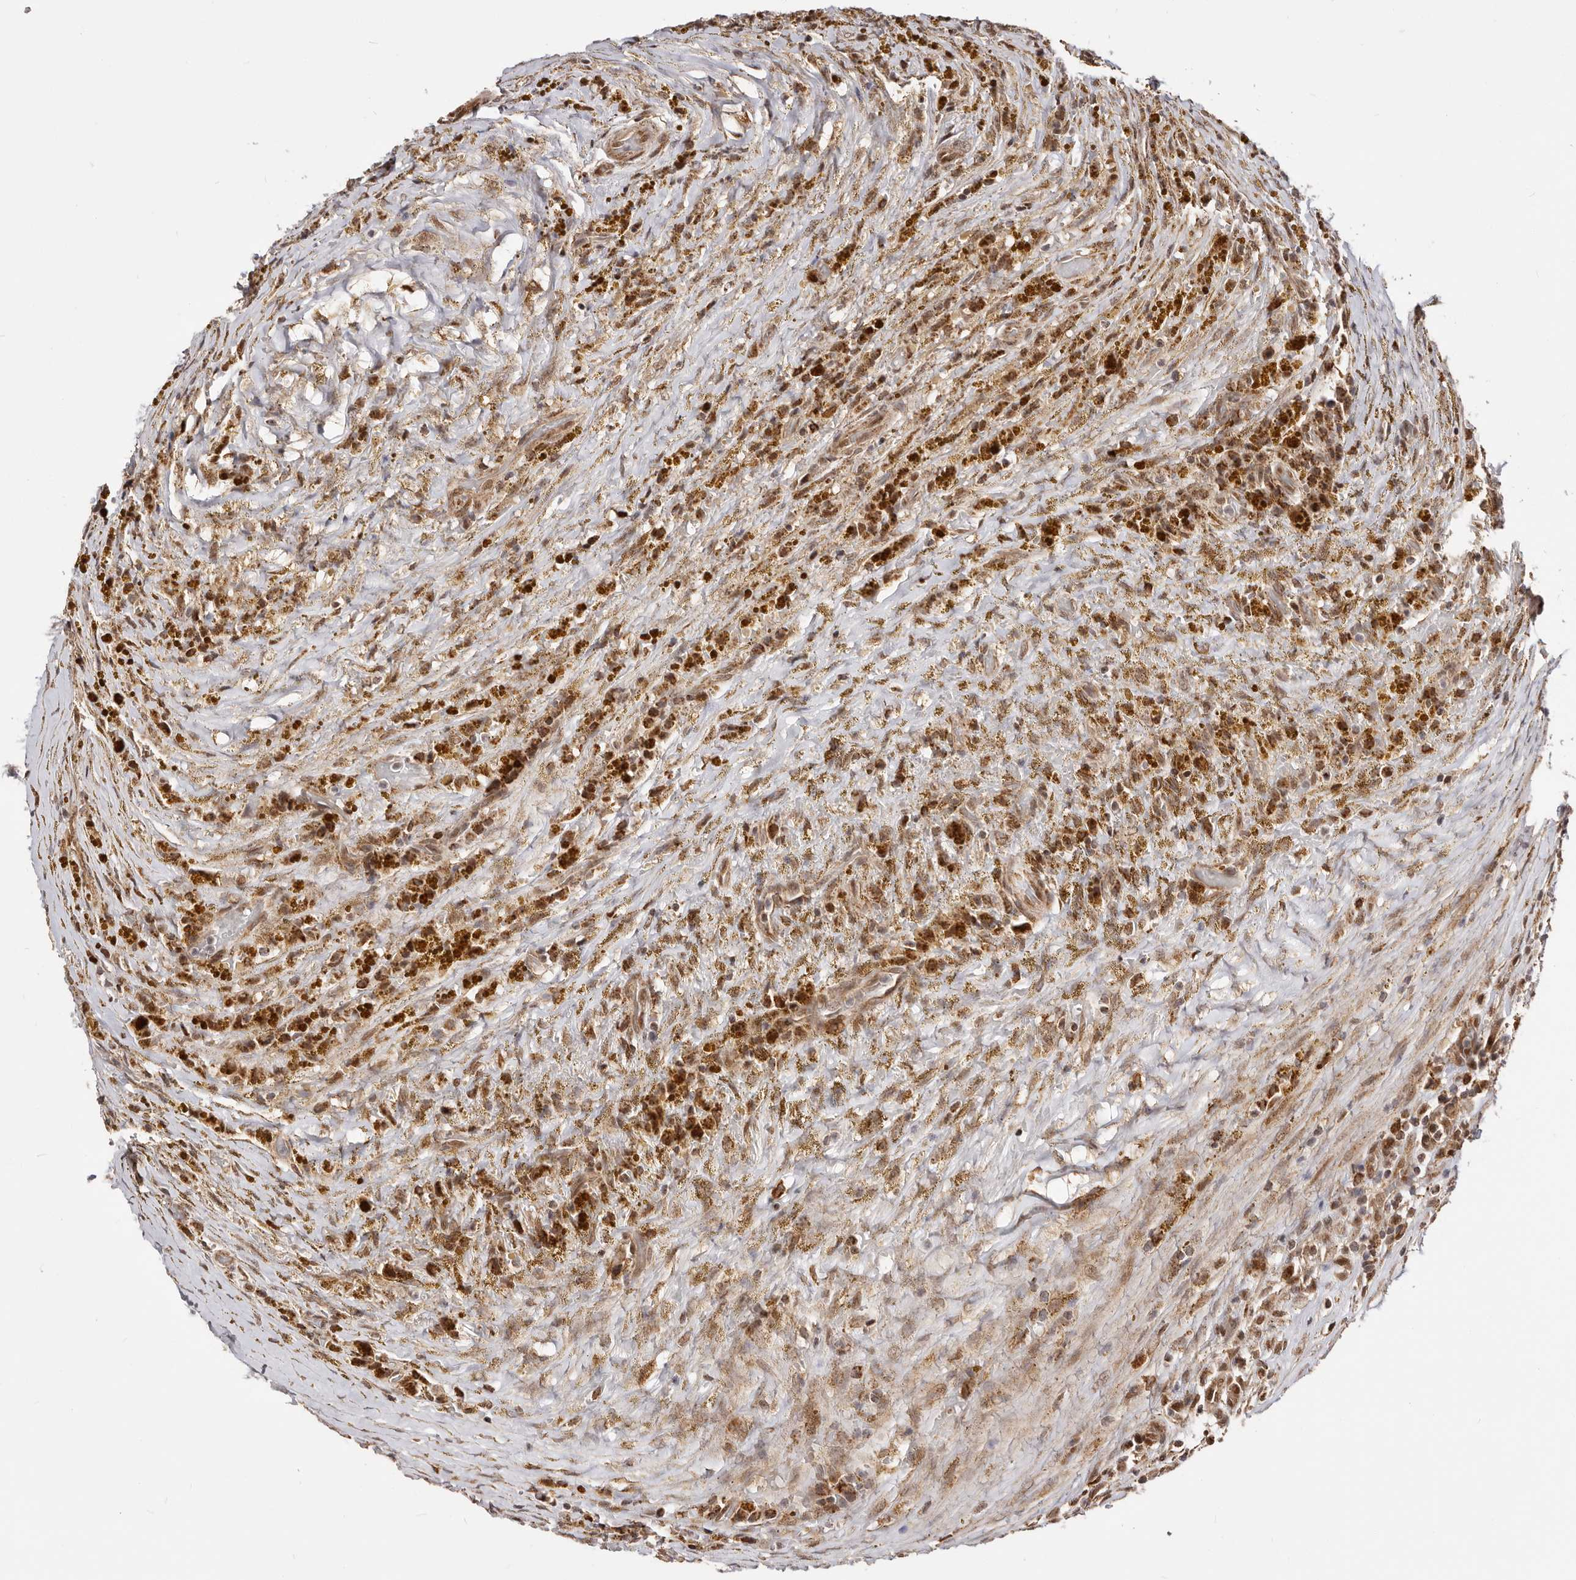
{"staining": {"intensity": "strong", "quantity": ">75%", "location": "cytoplasmic/membranous,nuclear"}, "tissue": "thyroid cancer", "cell_type": "Tumor cells", "image_type": "cancer", "snomed": [{"axis": "morphology", "description": "Papillary adenocarcinoma, NOS"}, {"axis": "topography", "description": "Thyroid gland"}], "caption": "Brown immunohistochemical staining in papillary adenocarcinoma (thyroid) exhibits strong cytoplasmic/membranous and nuclear staining in about >75% of tumor cells.", "gene": "SEC14L1", "patient": {"sex": "male", "age": 77}}